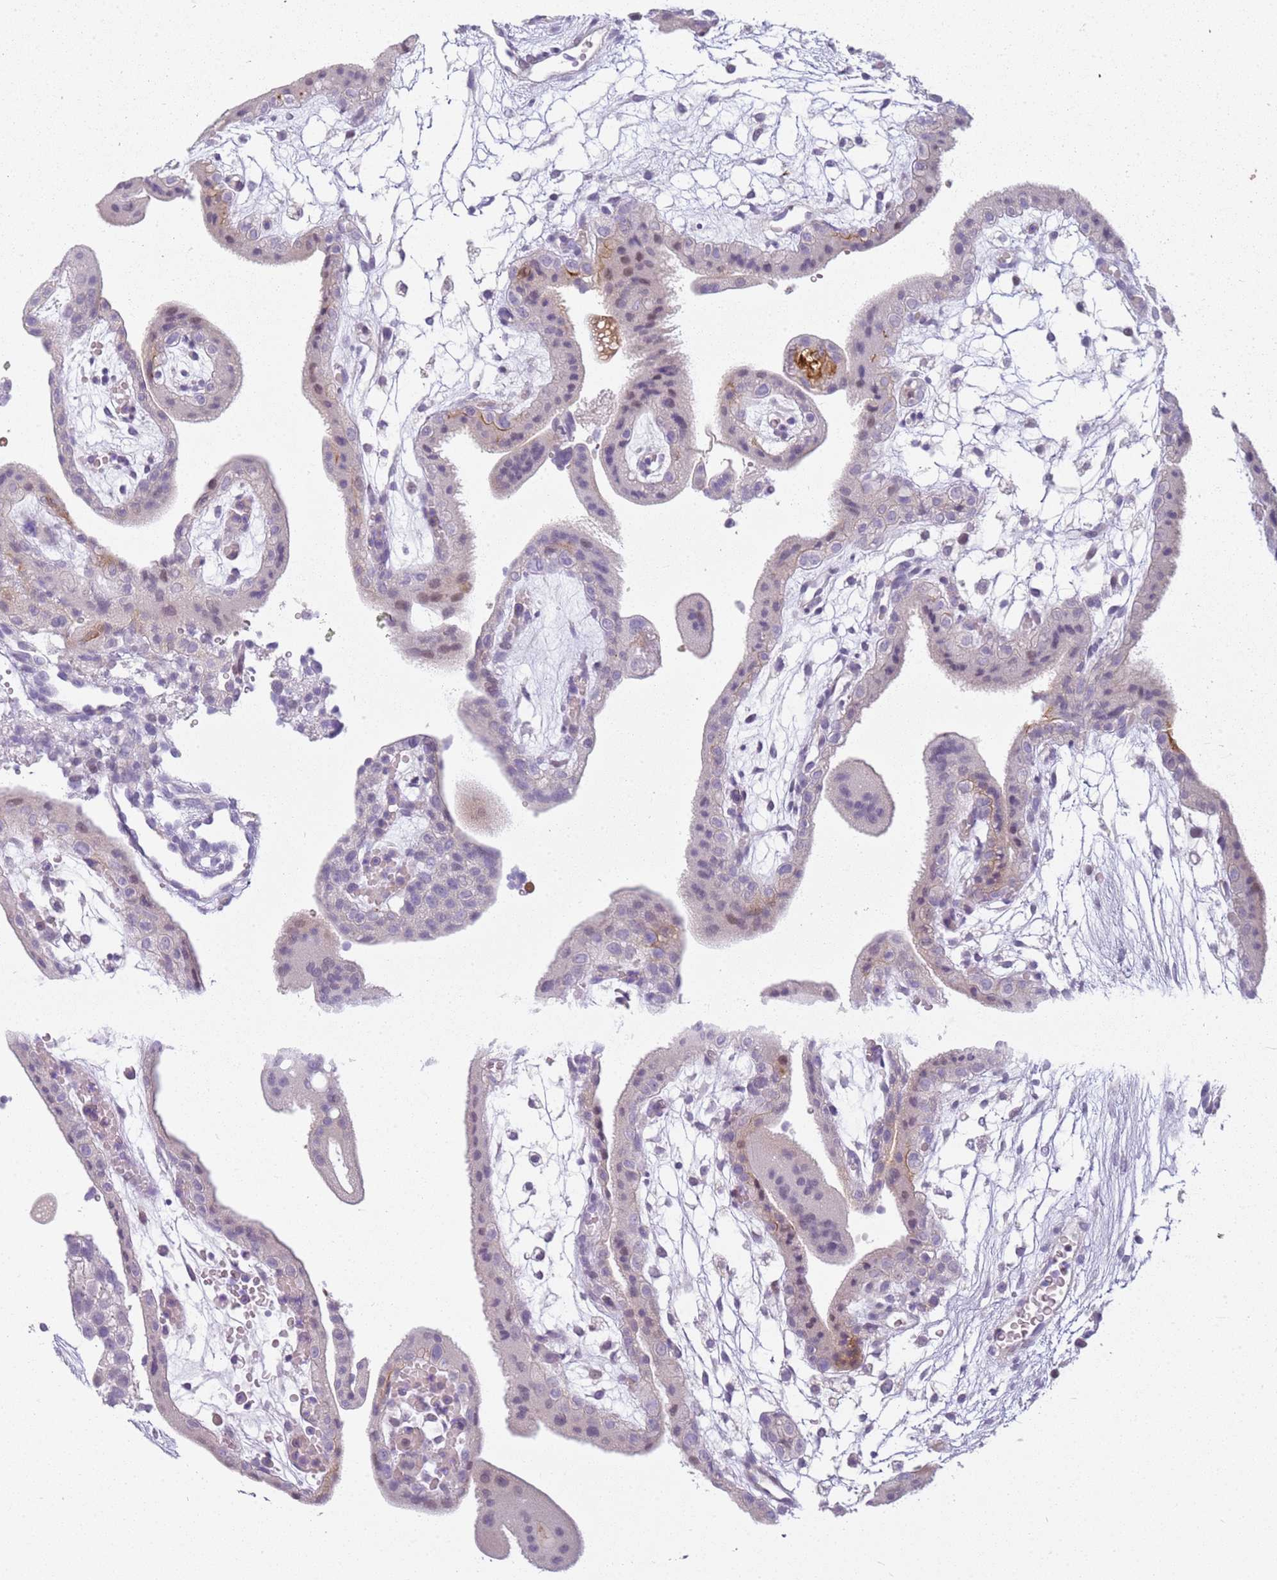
{"staining": {"intensity": "weak", "quantity": "<25%", "location": "cytoplasmic/membranous"}, "tissue": "placenta", "cell_type": "Decidual cells", "image_type": "normal", "snomed": [{"axis": "morphology", "description": "Normal tissue, NOS"}, {"axis": "topography", "description": "Placenta"}], "caption": "DAB immunohistochemical staining of normal human placenta exhibits no significant expression in decidual cells.", "gene": "DEFB116", "patient": {"sex": "female", "age": 18}}